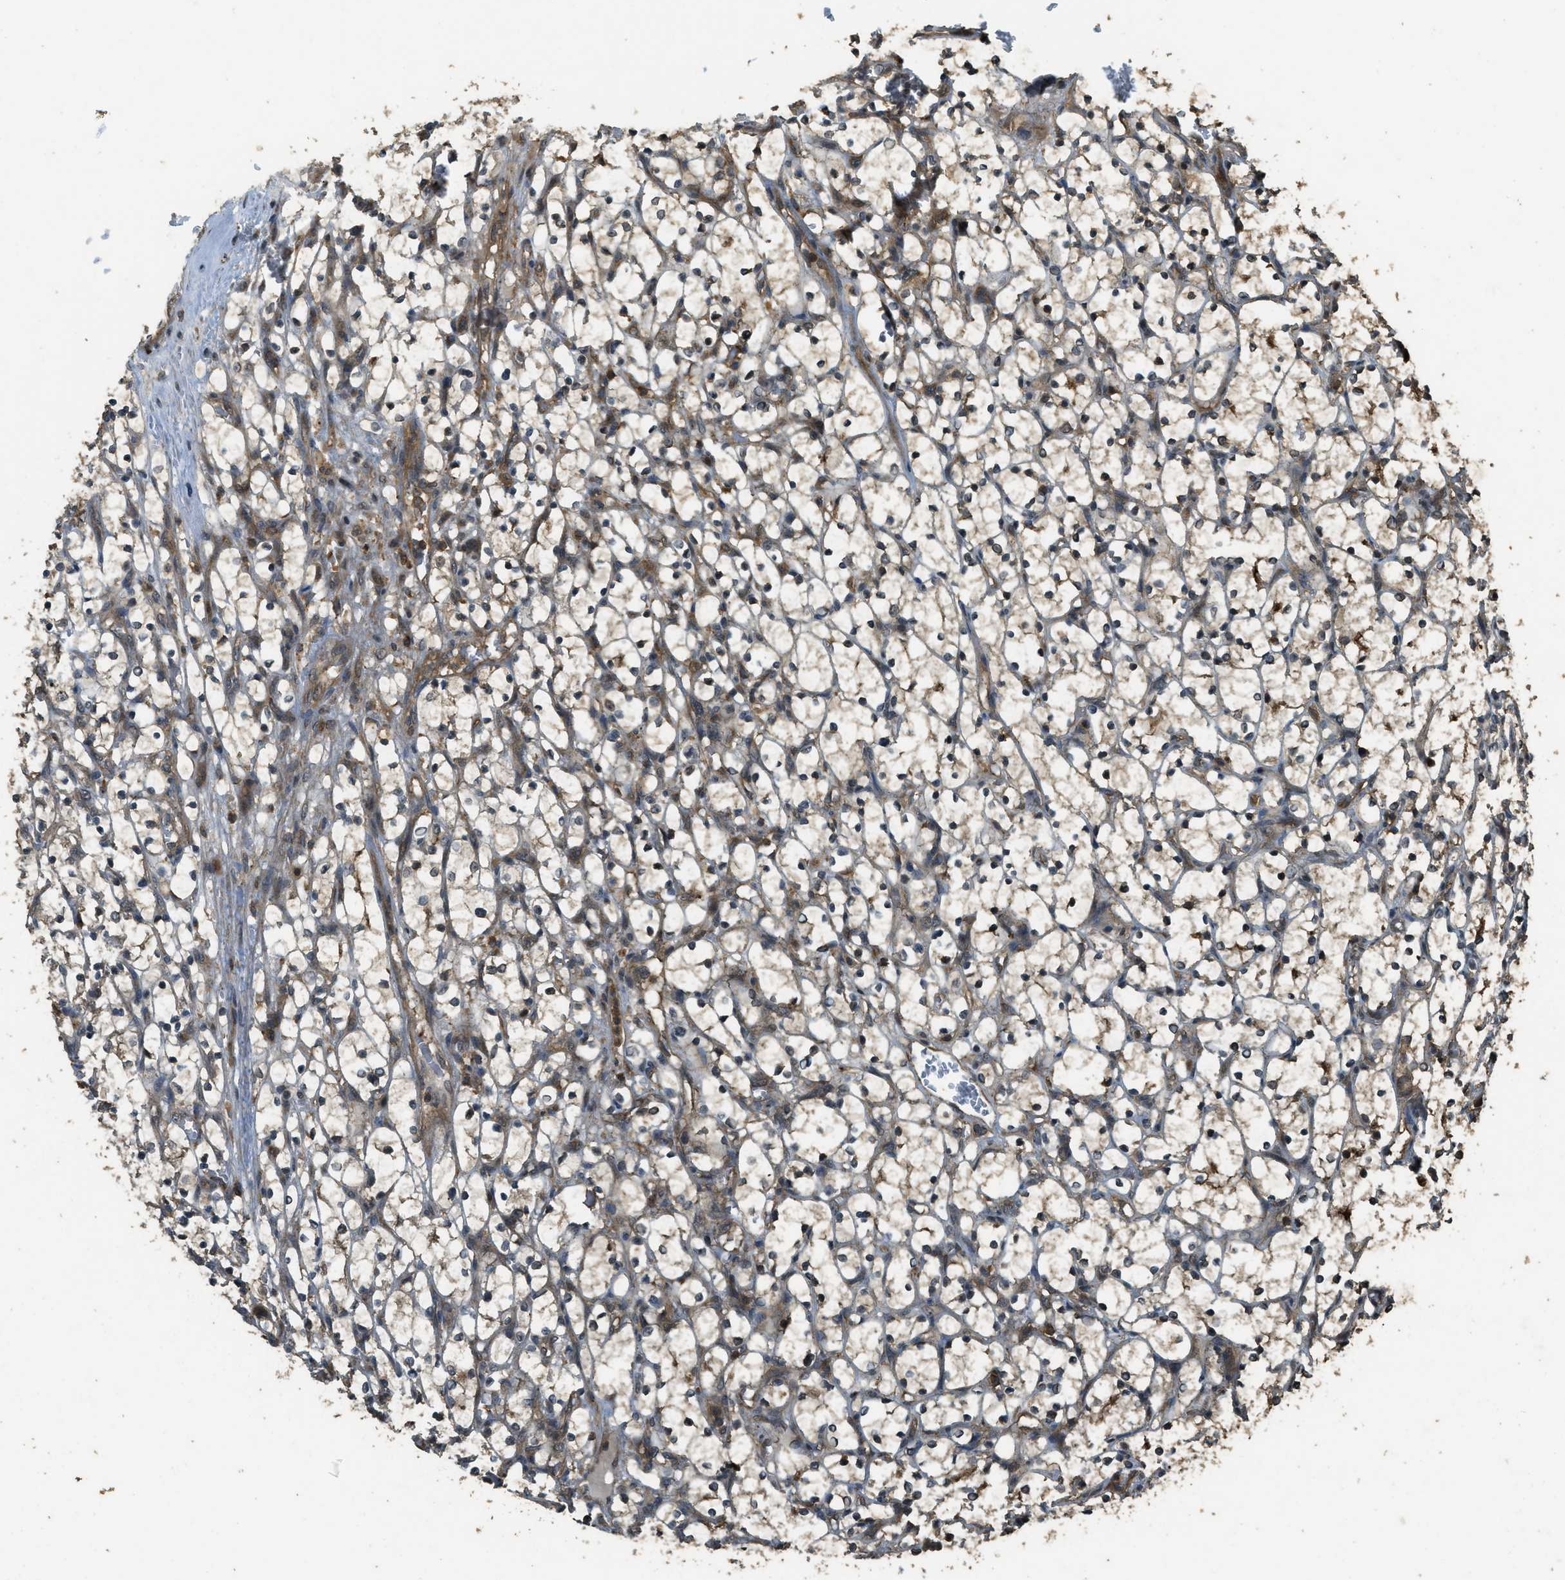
{"staining": {"intensity": "weak", "quantity": "<25%", "location": "cytoplasmic/membranous"}, "tissue": "renal cancer", "cell_type": "Tumor cells", "image_type": "cancer", "snomed": [{"axis": "morphology", "description": "Adenocarcinoma, NOS"}, {"axis": "topography", "description": "Kidney"}], "caption": "This is a image of IHC staining of adenocarcinoma (renal), which shows no expression in tumor cells. (DAB (3,3'-diaminobenzidine) immunohistochemistry, high magnification).", "gene": "PPP6R3", "patient": {"sex": "female", "age": 69}}